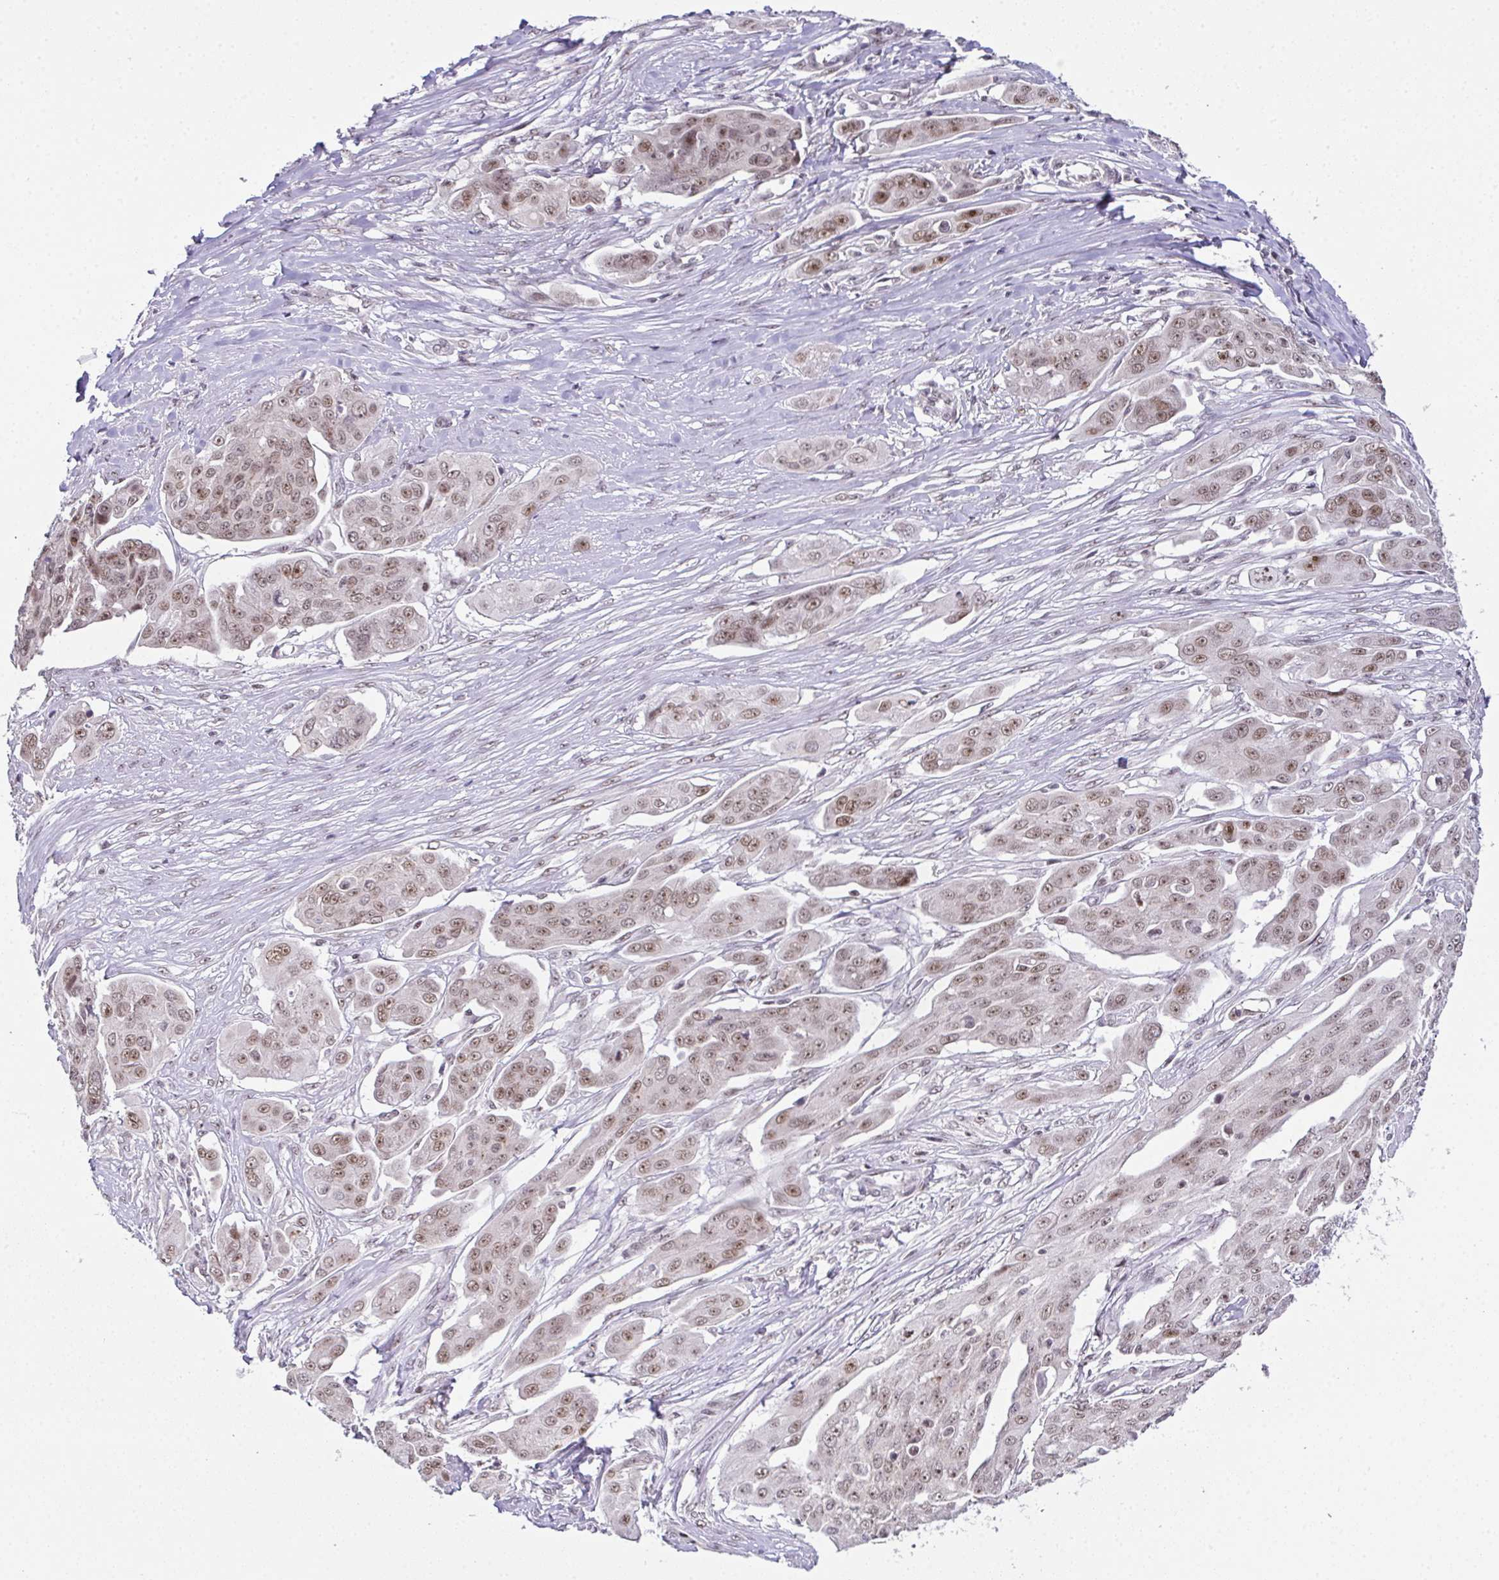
{"staining": {"intensity": "moderate", "quantity": ">75%", "location": "nuclear"}, "tissue": "ovarian cancer", "cell_type": "Tumor cells", "image_type": "cancer", "snomed": [{"axis": "morphology", "description": "Carcinoma, endometroid"}, {"axis": "topography", "description": "Ovary"}], "caption": "IHC image of endometroid carcinoma (ovarian) stained for a protein (brown), which shows medium levels of moderate nuclear positivity in about >75% of tumor cells.", "gene": "ZNF800", "patient": {"sex": "female", "age": 70}}